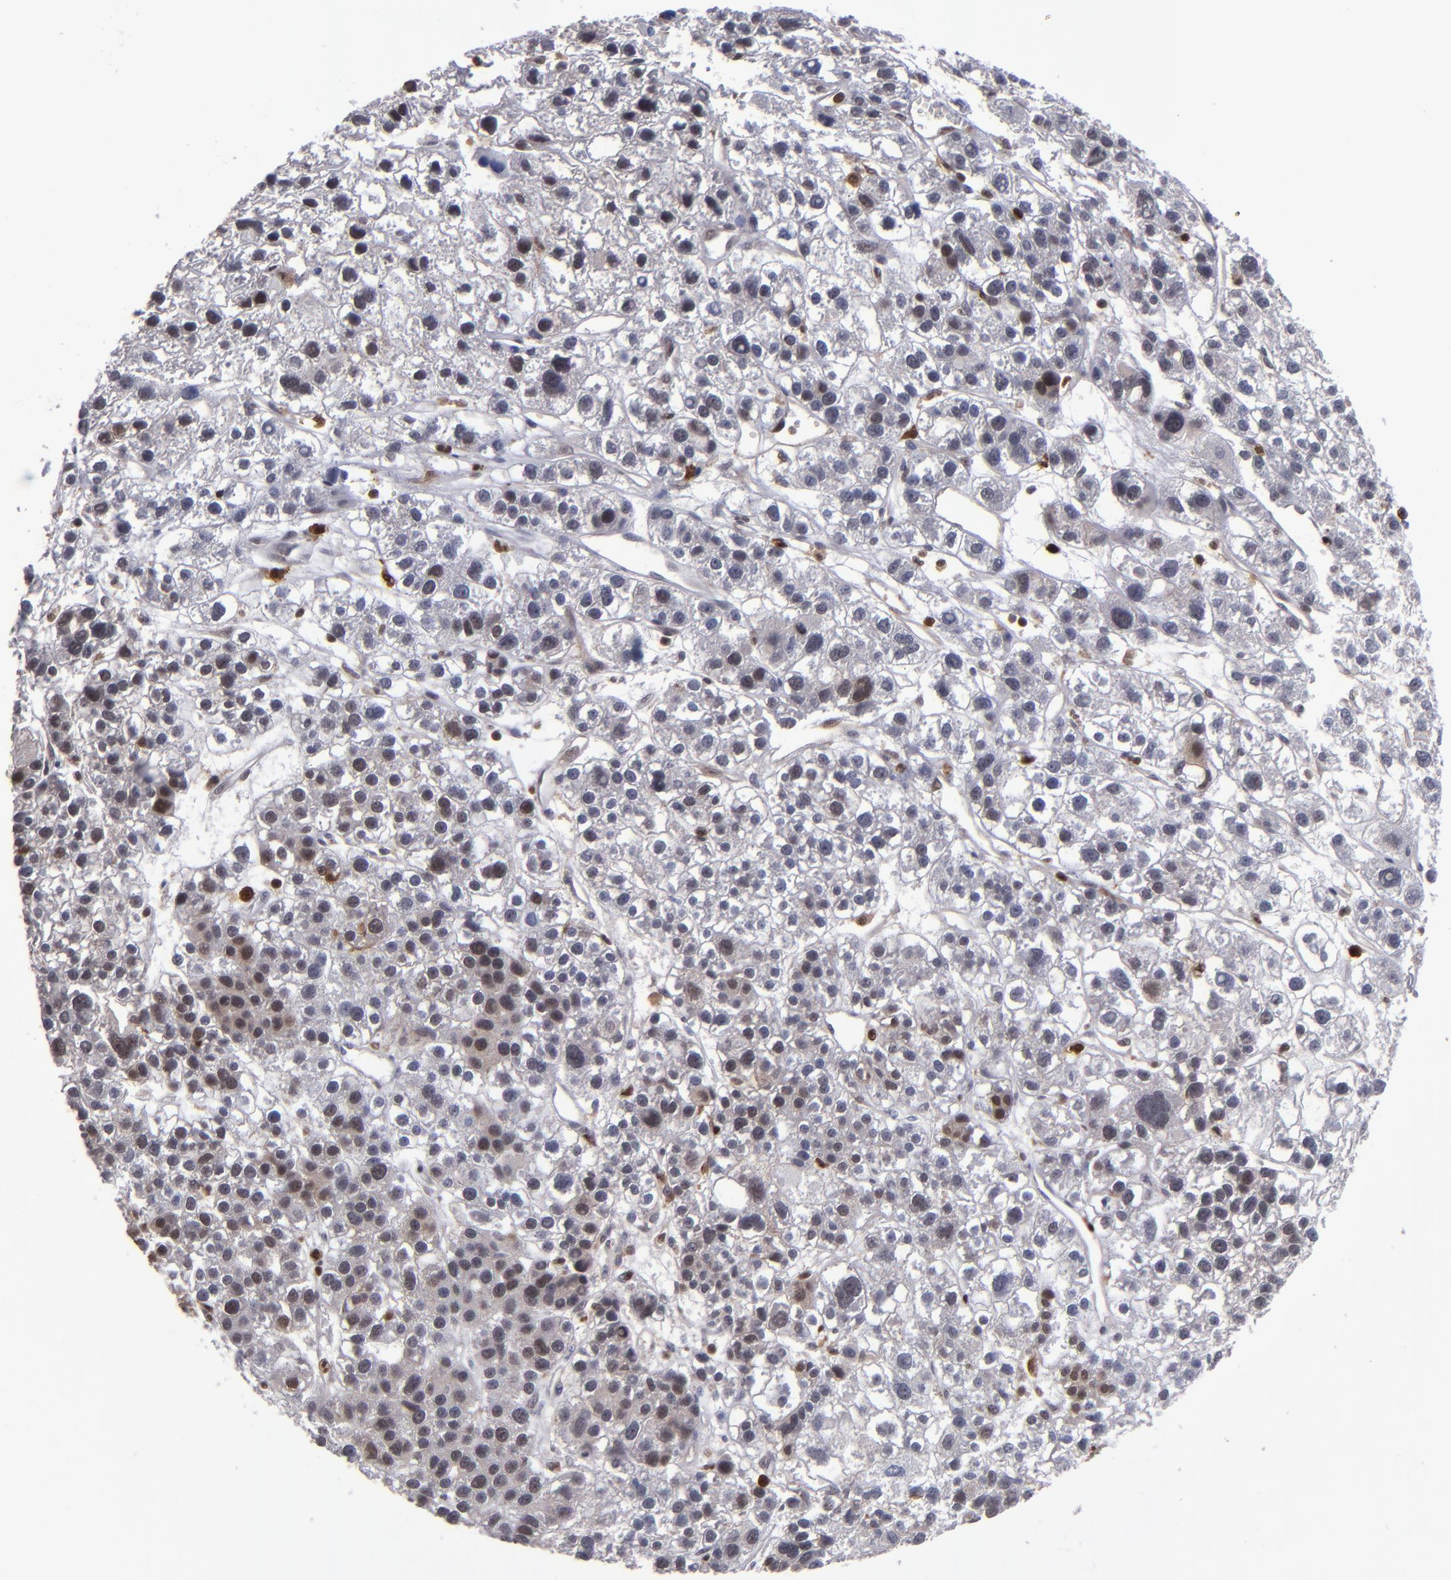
{"staining": {"intensity": "weak", "quantity": "25%-75%", "location": "cytoplasmic/membranous,nuclear"}, "tissue": "liver cancer", "cell_type": "Tumor cells", "image_type": "cancer", "snomed": [{"axis": "morphology", "description": "Carcinoma, Hepatocellular, NOS"}, {"axis": "topography", "description": "Liver"}], "caption": "Liver cancer (hepatocellular carcinoma) was stained to show a protein in brown. There is low levels of weak cytoplasmic/membranous and nuclear staining in approximately 25%-75% of tumor cells.", "gene": "GRB2", "patient": {"sex": "female", "age": 85}}